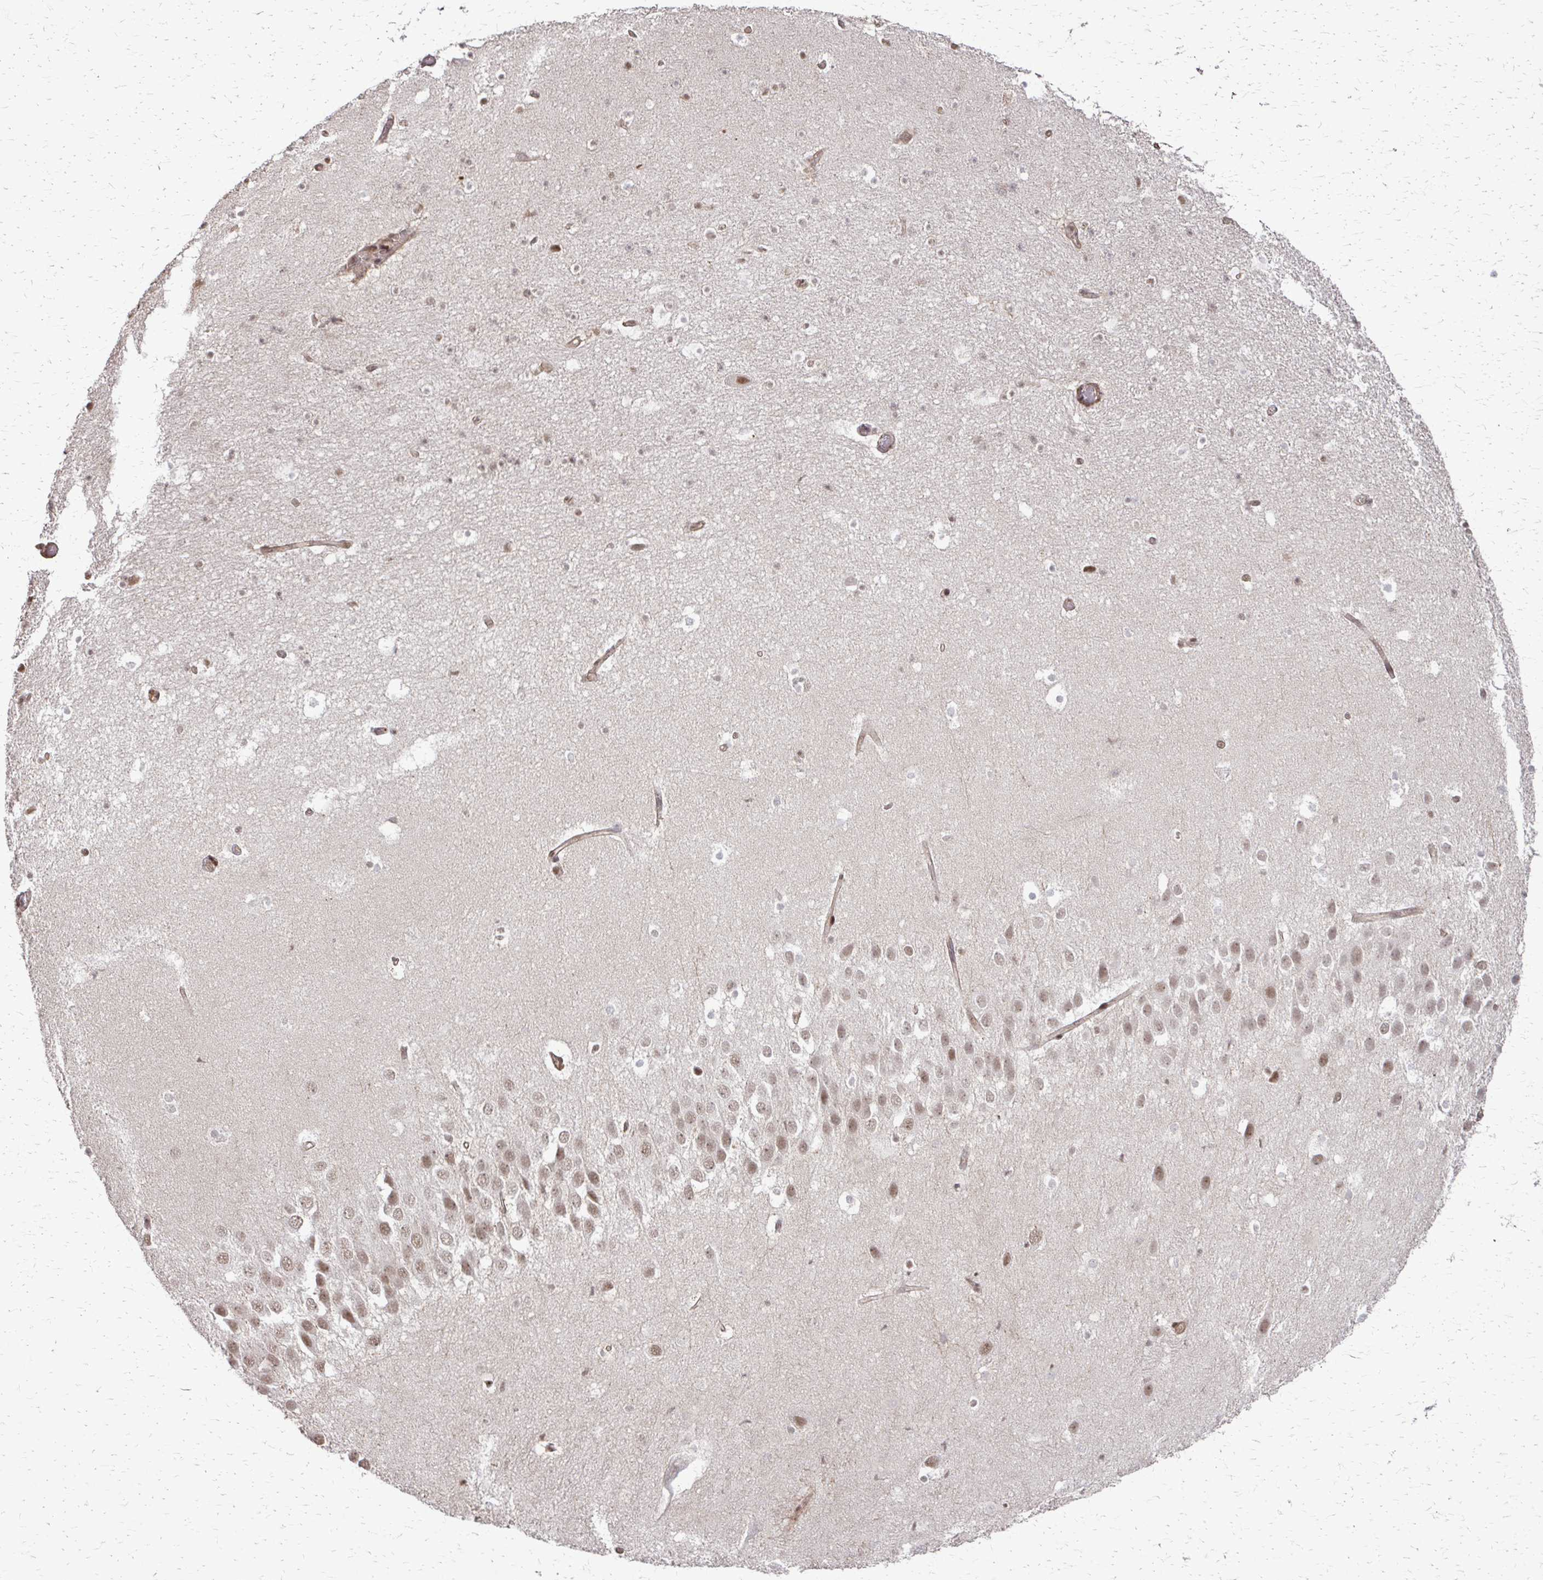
{"staining": {"intensity": "moderate", "quantity": ">75%", "location": "nuclear"}, "tissue": "hippocampus", "cell_type": "Glial cells", "image_type": "normal", "snomed": [{"axis": "morphology", "description": "Normal tissue, NOS"}, {"axis": "topography", "description": "Hippocampus"}], "caption": "High-power microscopy captured an immunohistochemistry (IHC) micrograph of benign hippocampus, revealing moderate nuclear expression in approximately >75% of glial cells.", "gene": "SS18", "patient": {"sex": "male", "age": 26}}